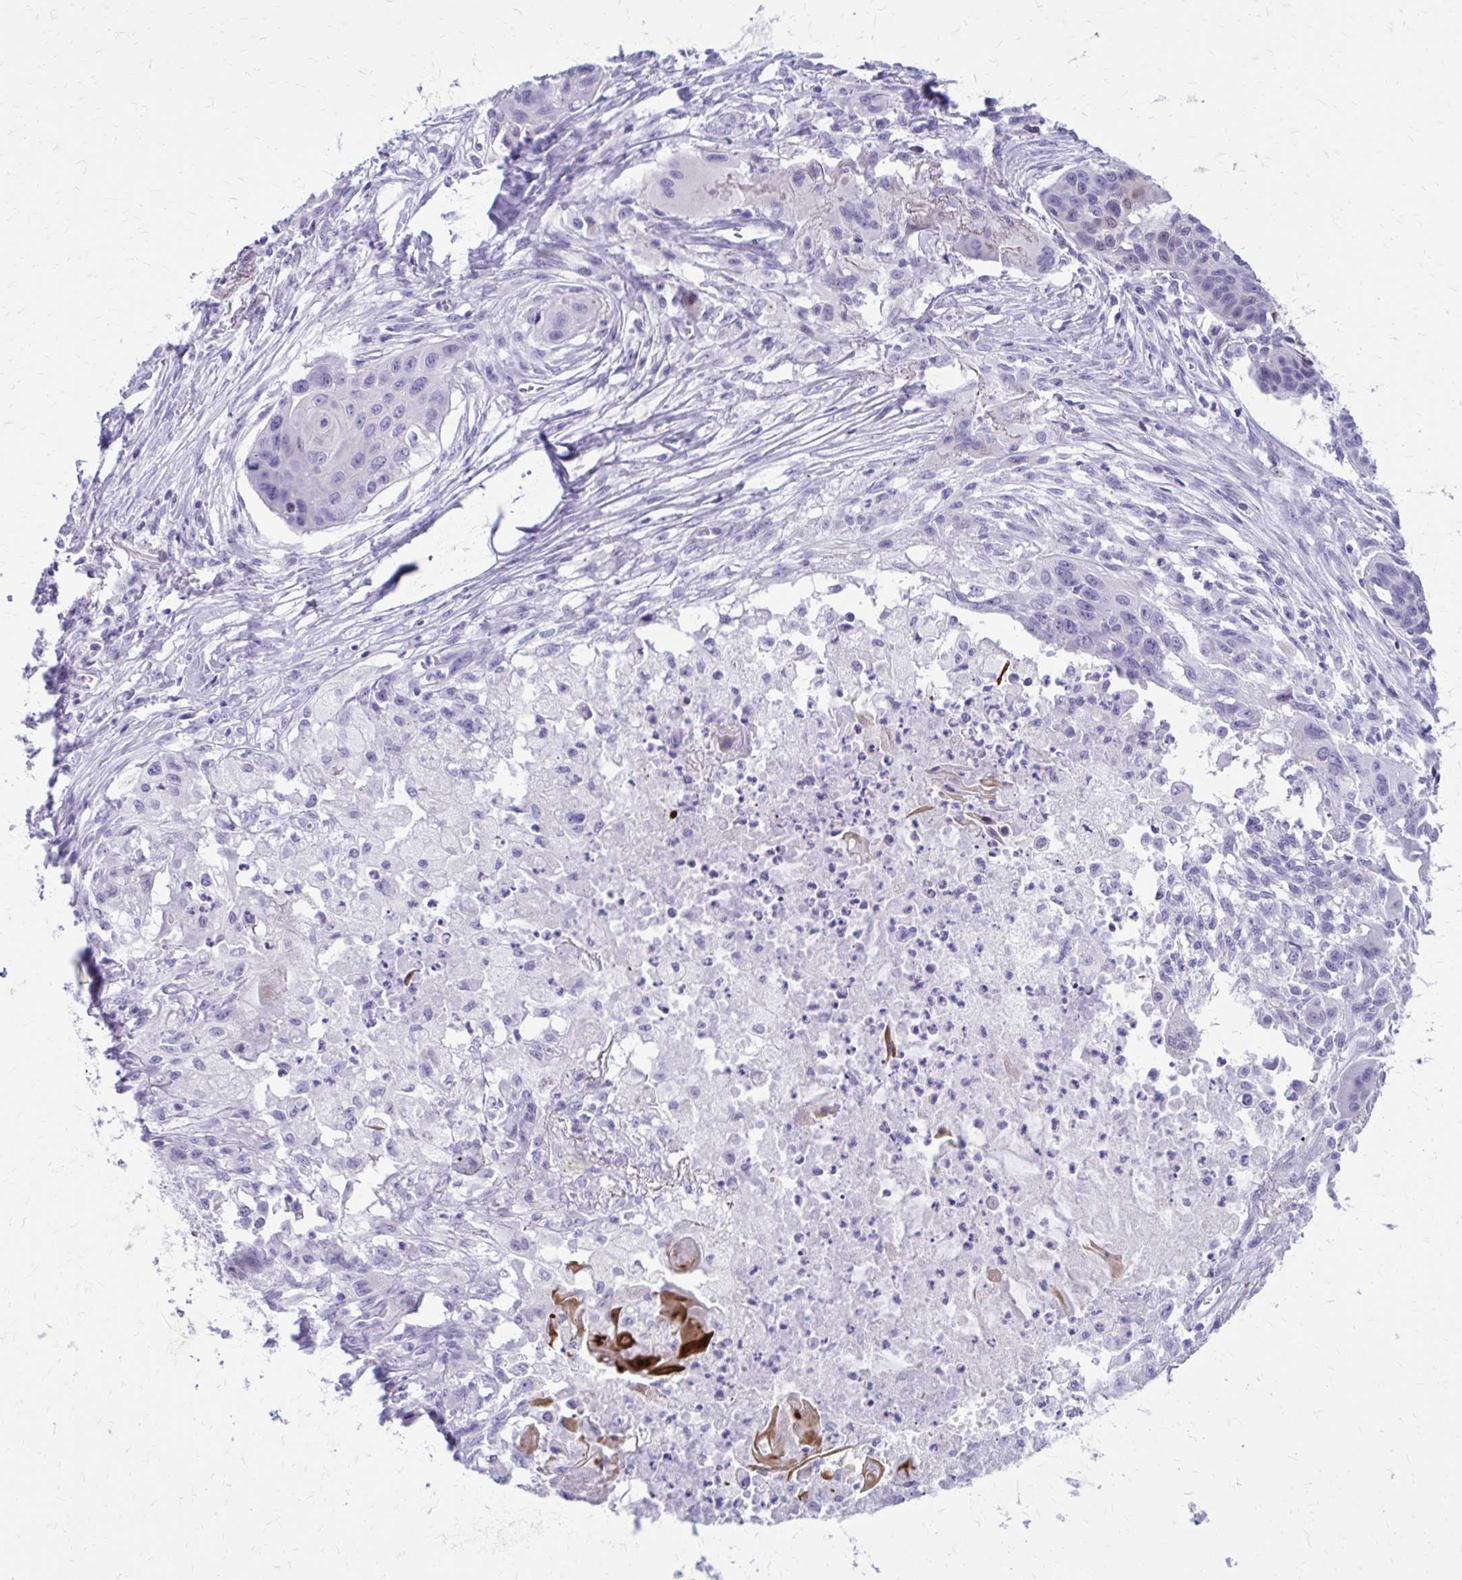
{"staining": {"intensity": "negative", "quantity": "none", "location": "none"}, "tissue": "lung cancer", "cell_type": "Tumor cells", "image_type": "cancer", "snomed": [{"axis": "morphology", "description": "Squamous cell carcinoma, NOS"}, {"axis": "topography", "description": "Lung"}], "caption": "Photomicrograph shows no significant protein expression in tumor cells of squamous cell carcinoma (lung).", "gene": "LCN15", "patient": {"sex": "male", "age": 71}}